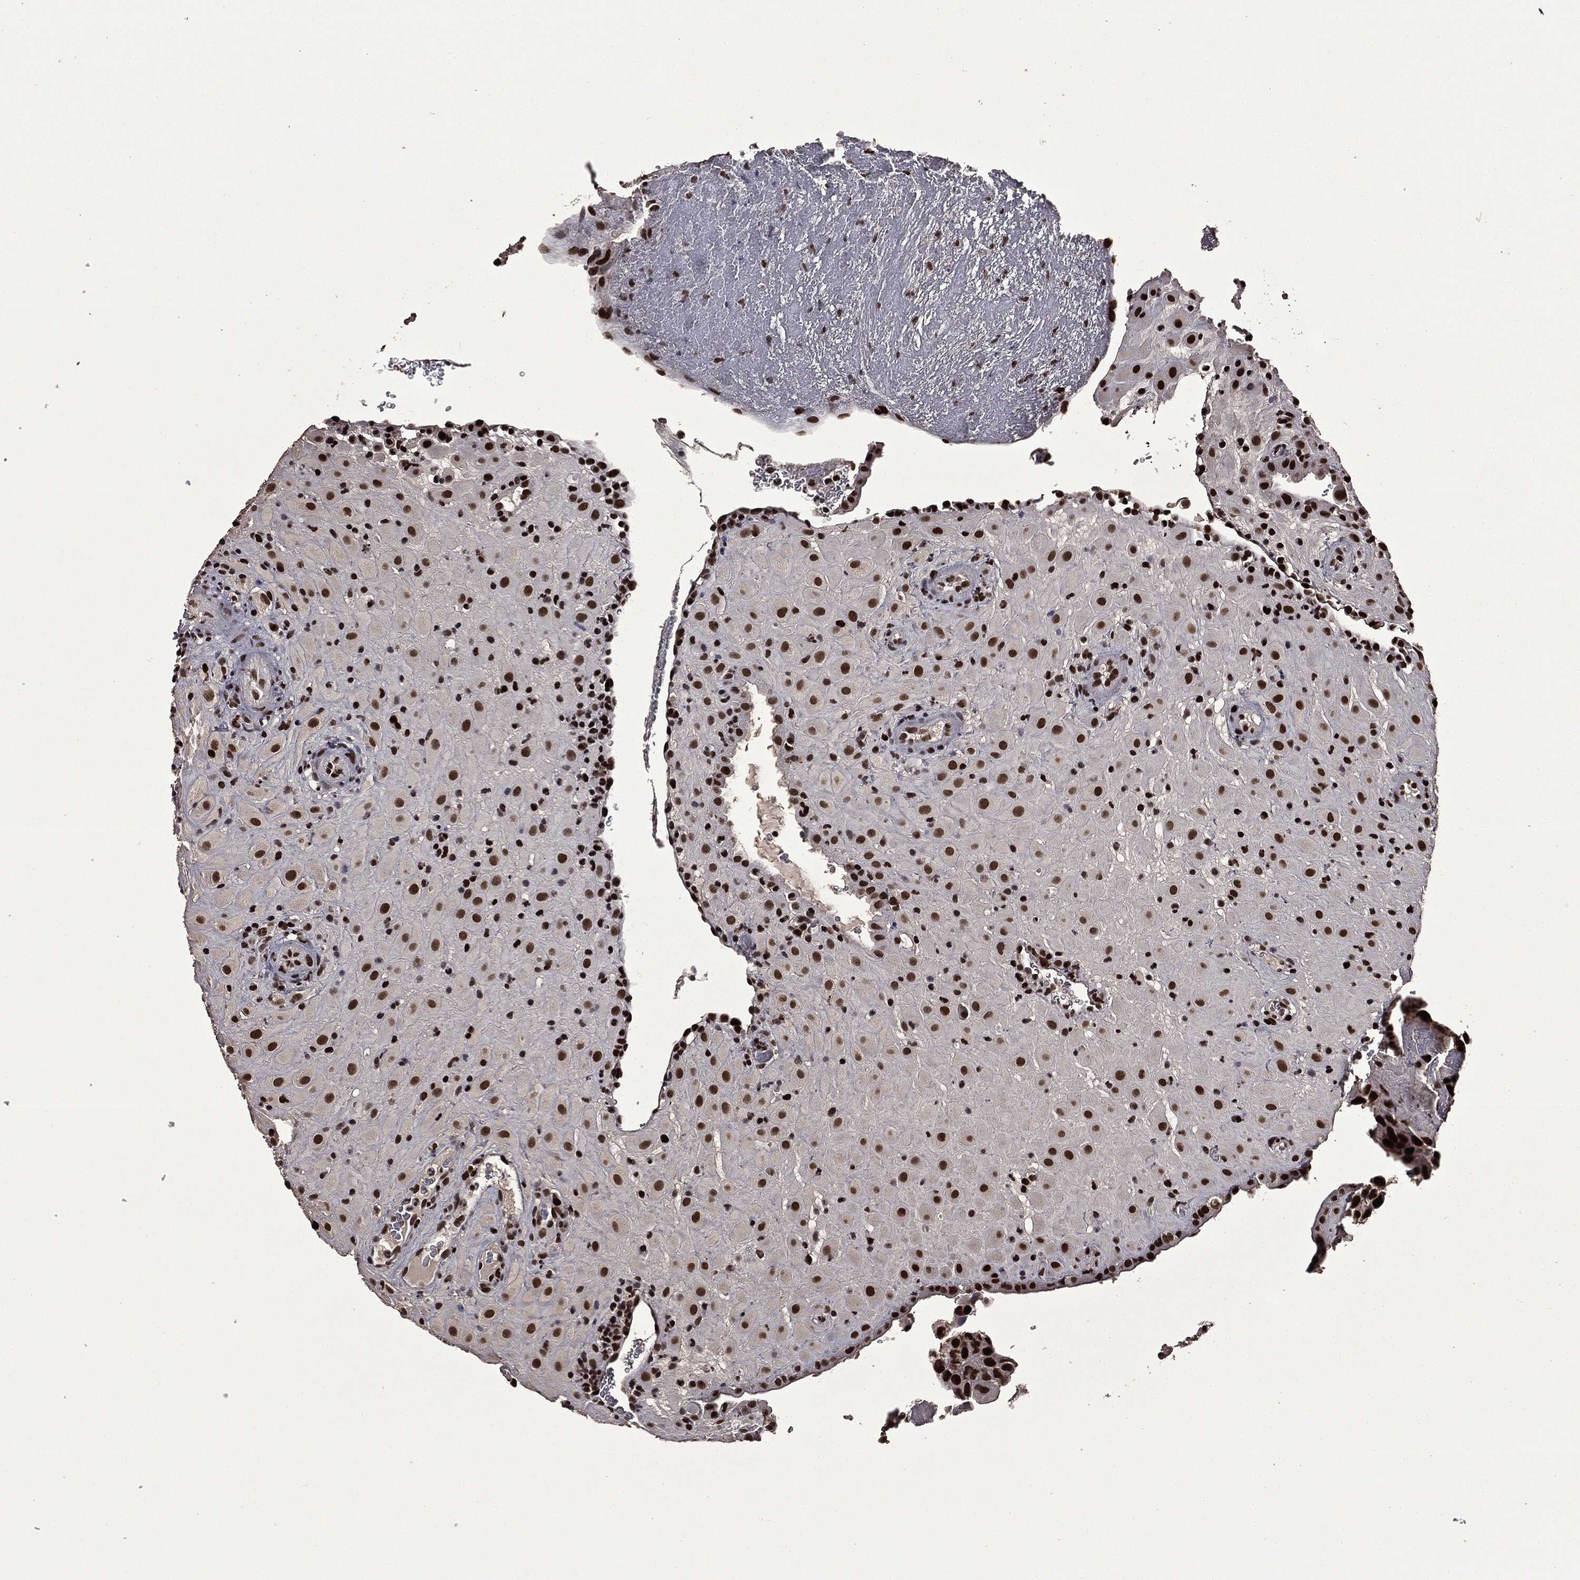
{"staining": {"intensity": "strong", "quantity": ">75%", "location": "nuclear"}, "tissue": "placenta", "cell_type": "Decidual cells", "image_type": "normal", "snomed": [{"axis": "morphology", "description": "Normal tissue, NOS"}, {"axis": "topography", "description": "Placenta"}], "caption": "Immunohistochemistry (DAB) staining of normal human placenta exhibits strong nuclear protein staining in about >75% of decidual cells. Nuclei are stained in blue.", "gene": "MSH2", "patient": {"sex": "female", "age": 19}}